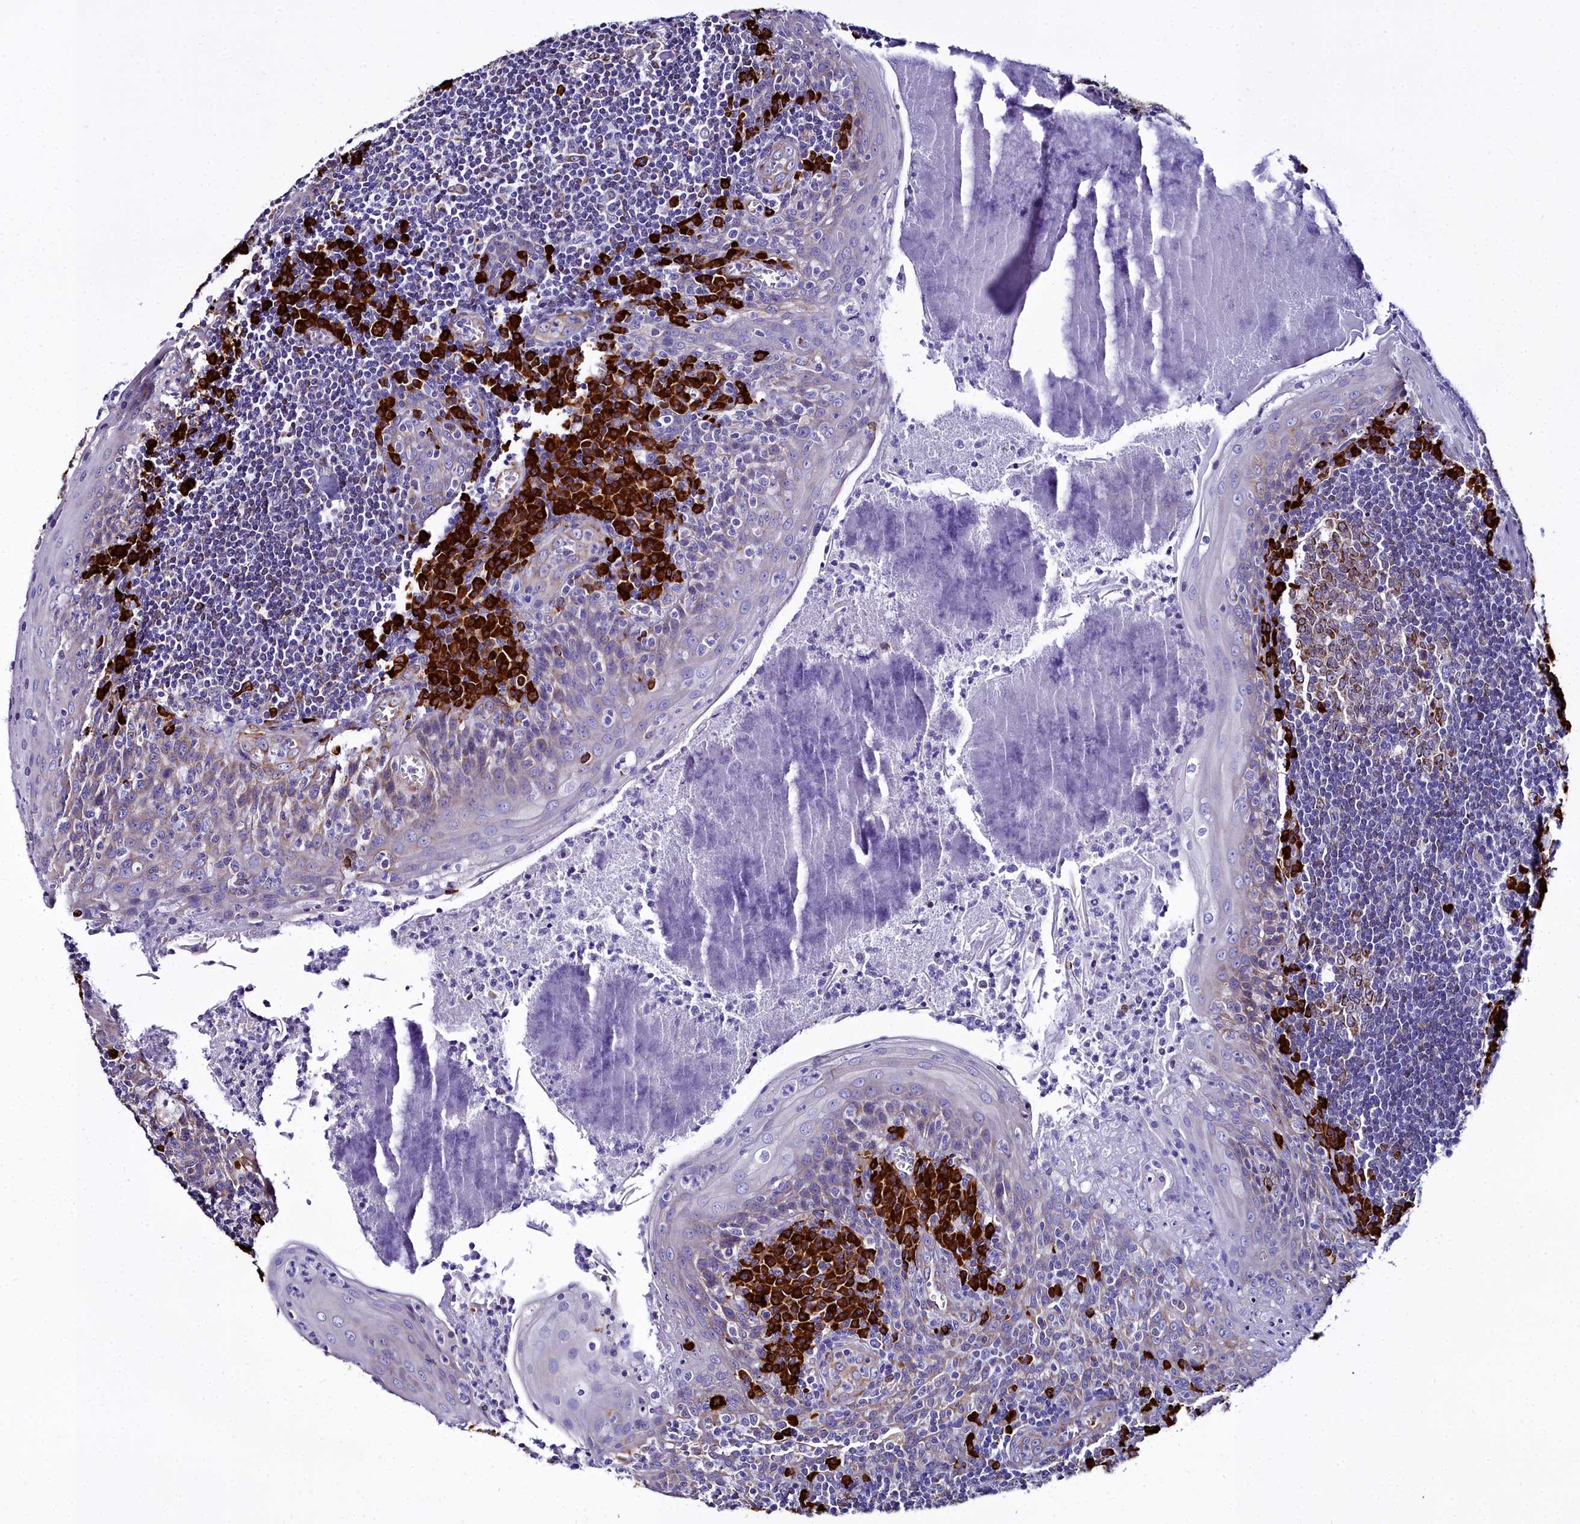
{"staining": {"intensity": "strong", "quantity": "<25%", "location": "cytoplasmic/membranous"}, "tissue": "tonsil", "cell_type": "Germinal center cells", "image_type": "normal", "snomed": [{"axis": "morphology", "description": "Normal tissue, NOS"}, {"axis": "topography", "description": "Tonsil"}], "caption": "This image exhibits normal tonsil stained with IHC to label a protein in brown. The cytoplasmic/membranous of germinal center cells show strong positivity for the protein. Nuclei are counter-stained blue.", "gene": "TXNDC5", "patient": {"sex": "male", "age": 27}}